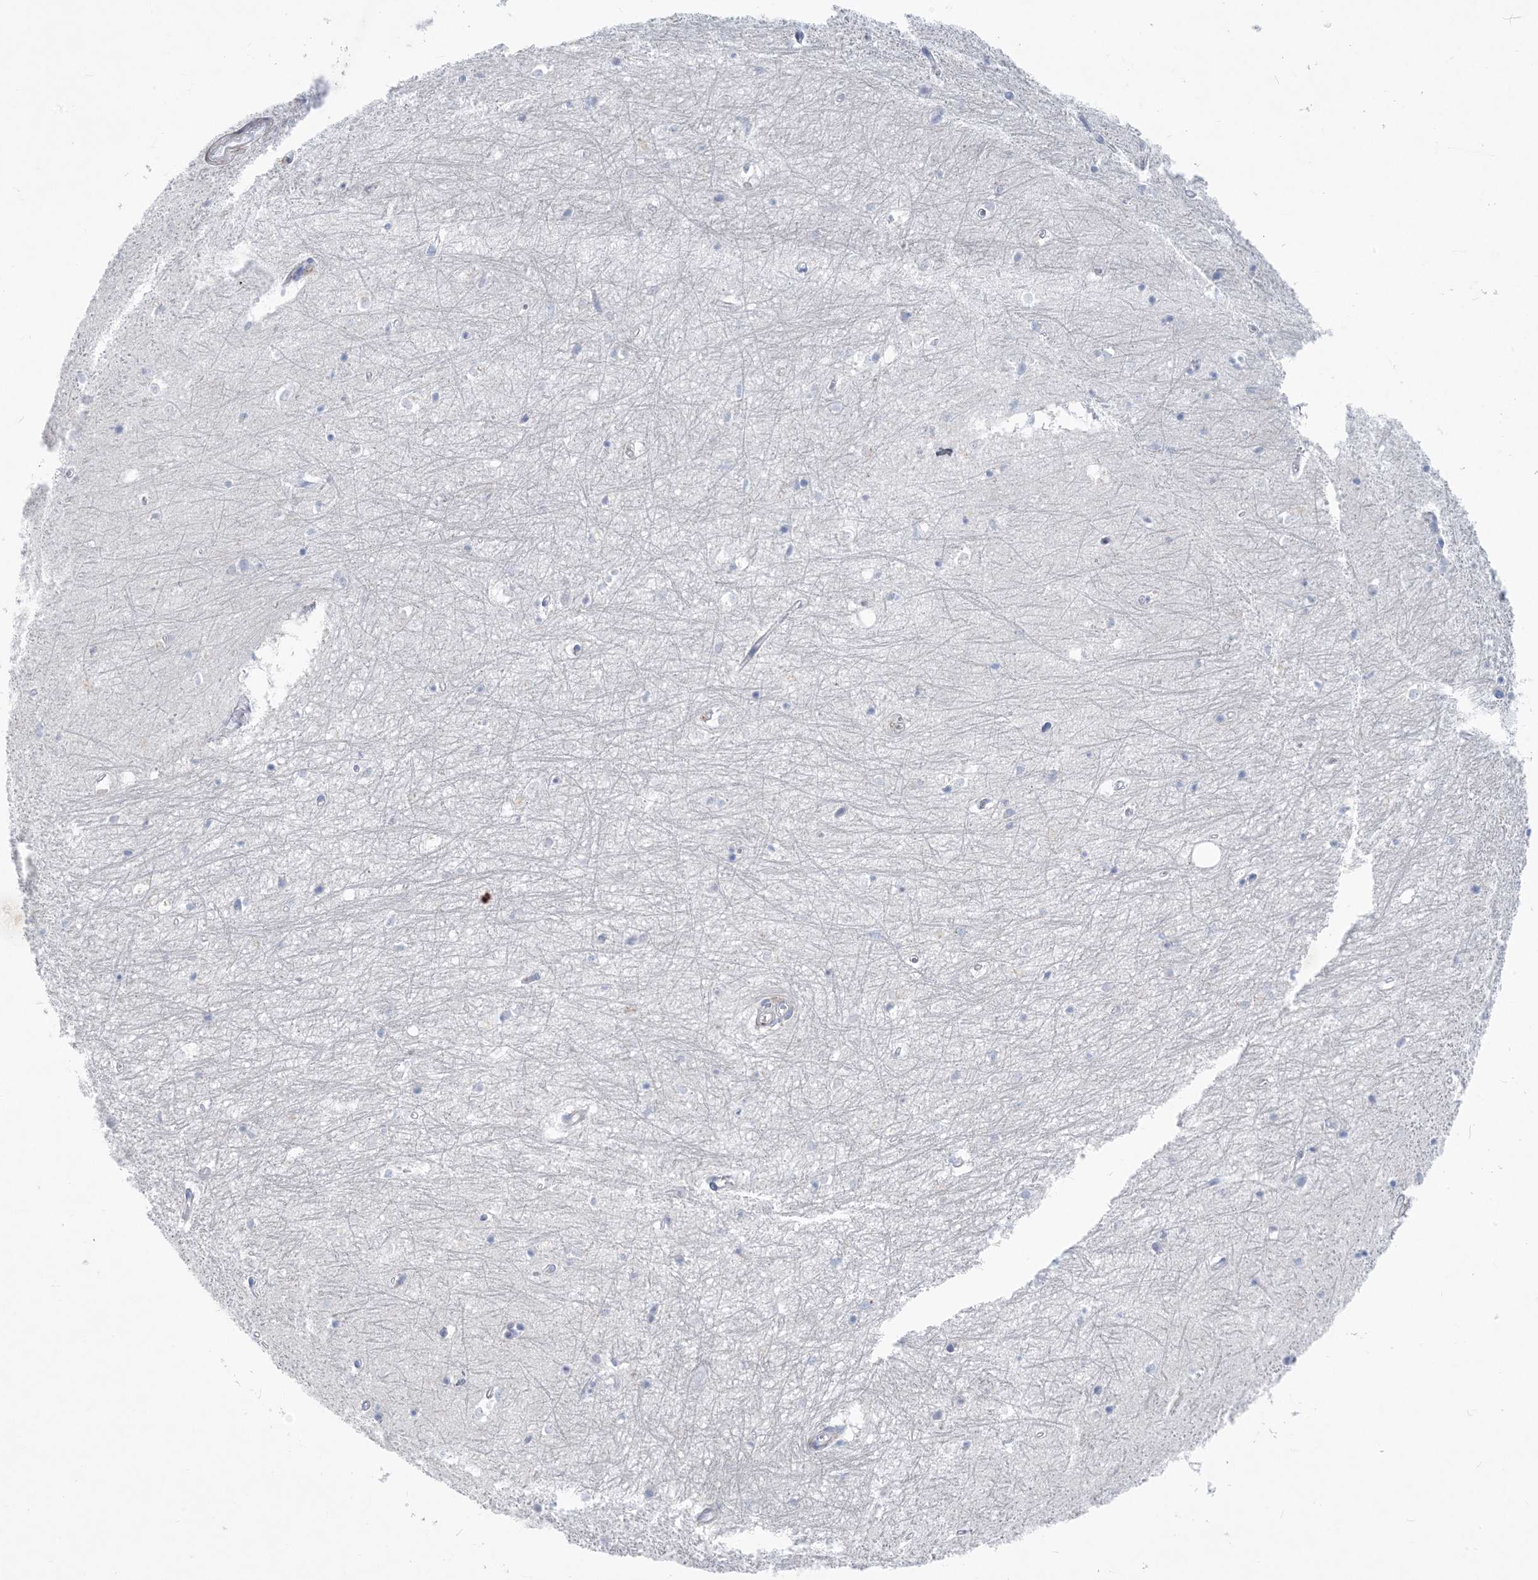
{"staining": {"intensity": "negative", "quantity": "none", "location": "none"}, "tissue": "hippocampus", "cell_type": "Glial cells", "image_type": "normal", "snomed": [{"axis": "morphology", "description": "Normal tissue, NOS"}, {"axis": "topography", "description": "Hippocampus"}], "caption": "The micrograph exhibits no staining of glial cells in unremarkable hippocampus.", "gene": "MOXD1", "patient": {"sex": "female", "age": 64}}